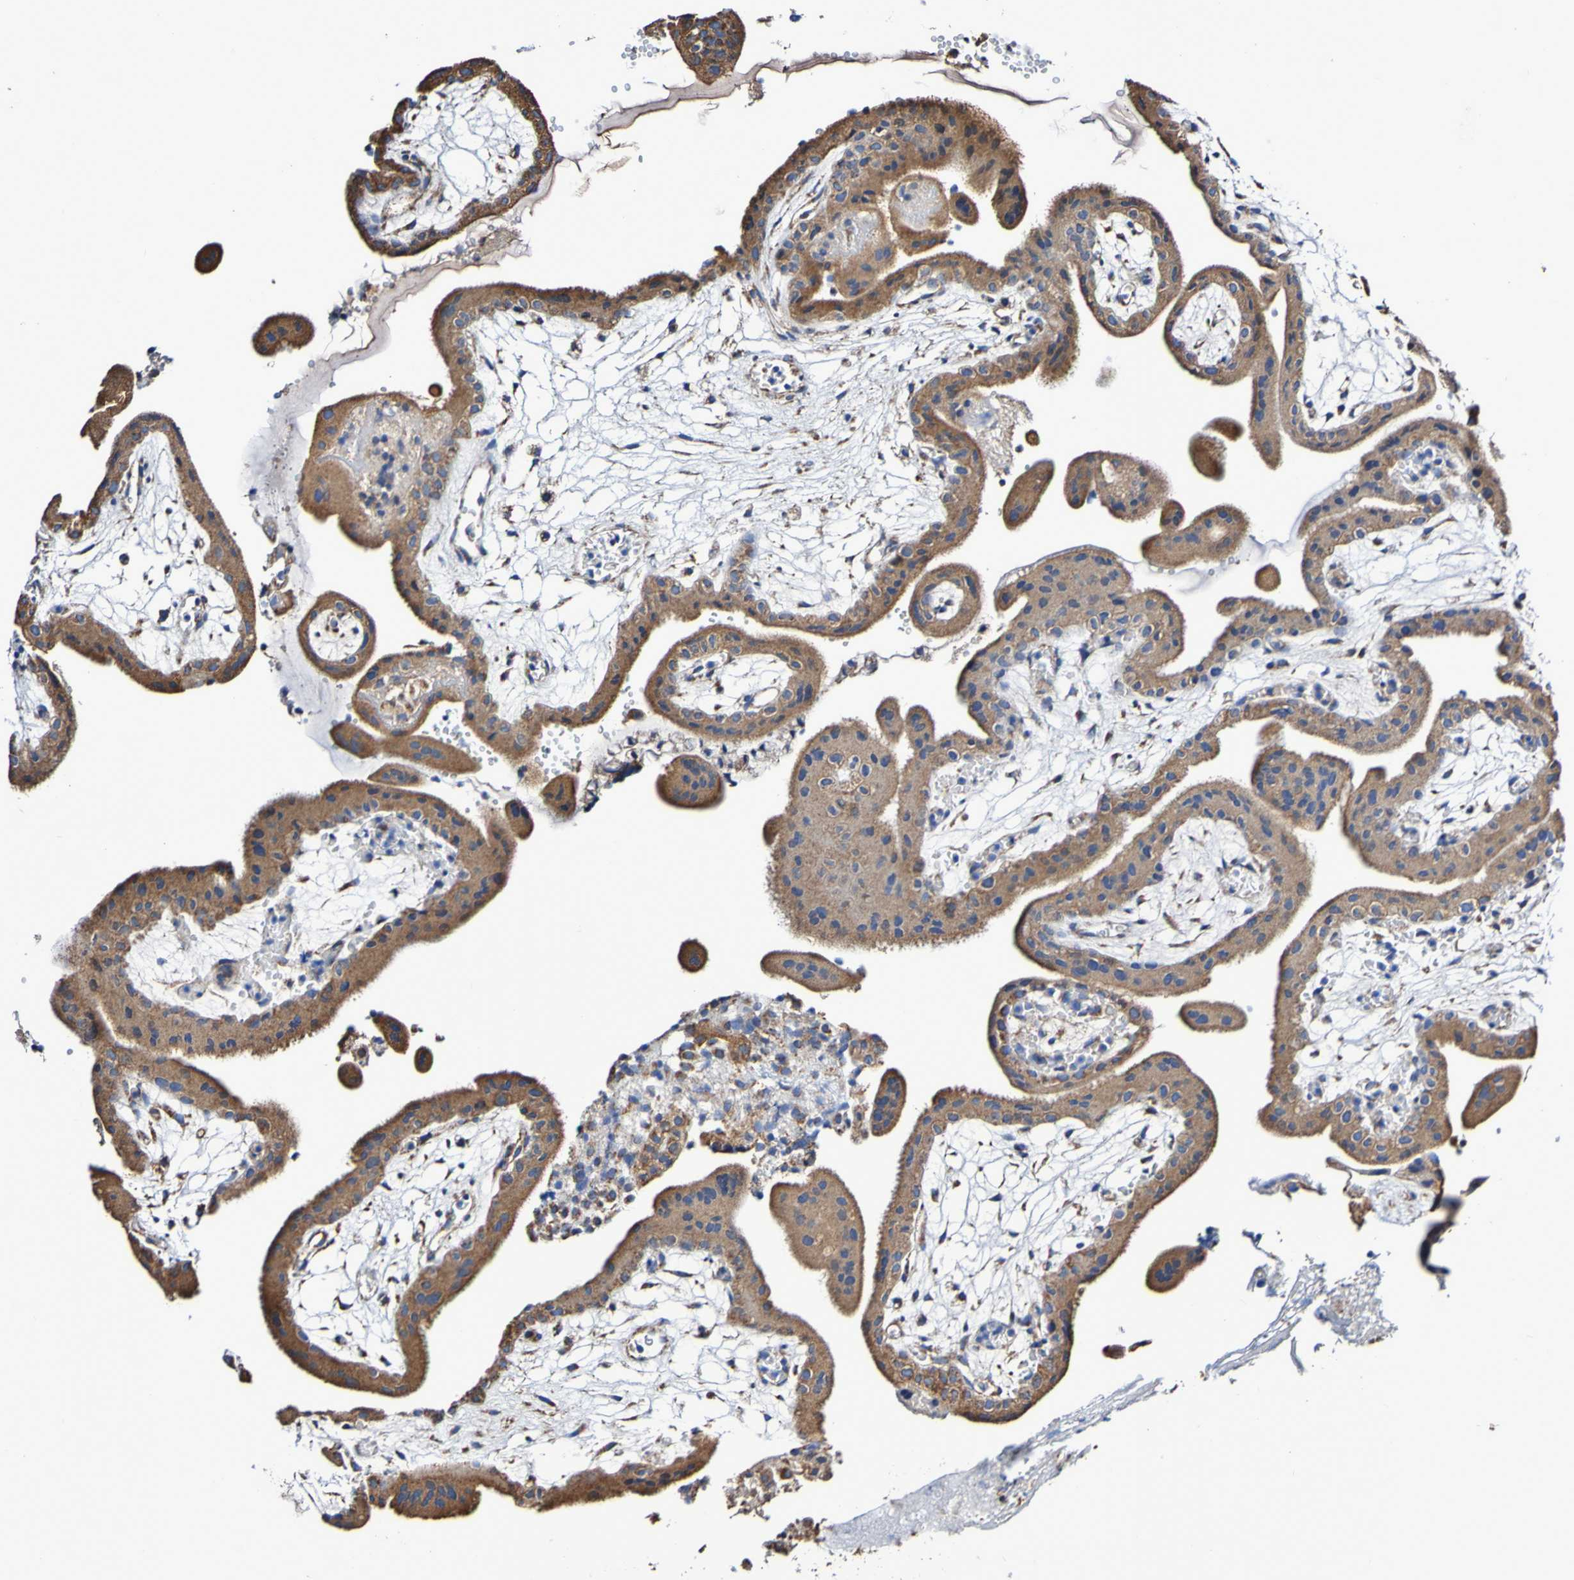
{"staining": {"intensity": "moderate", "quantity": ">75%", "location": "cytoplasmic/membranous"}, "tissue": "placenta", "cell_type": "Decidual cells", "image_type": "normal", "snomed": [{"axis": "morphology", "description": "Normal tissue, NOS"}, {"axis": "topography", "description": "Placenta"}], "caption": "Protein staining displays moderate cytoplasmic/membranous positivity in approximately >75% of decidual cells in unremarkable placenta. (brown staining indicates protein expression, while blue staining denotes nuclei).", "gene": "IL18R1", "patient": {"sex": "female", "age": 18}}